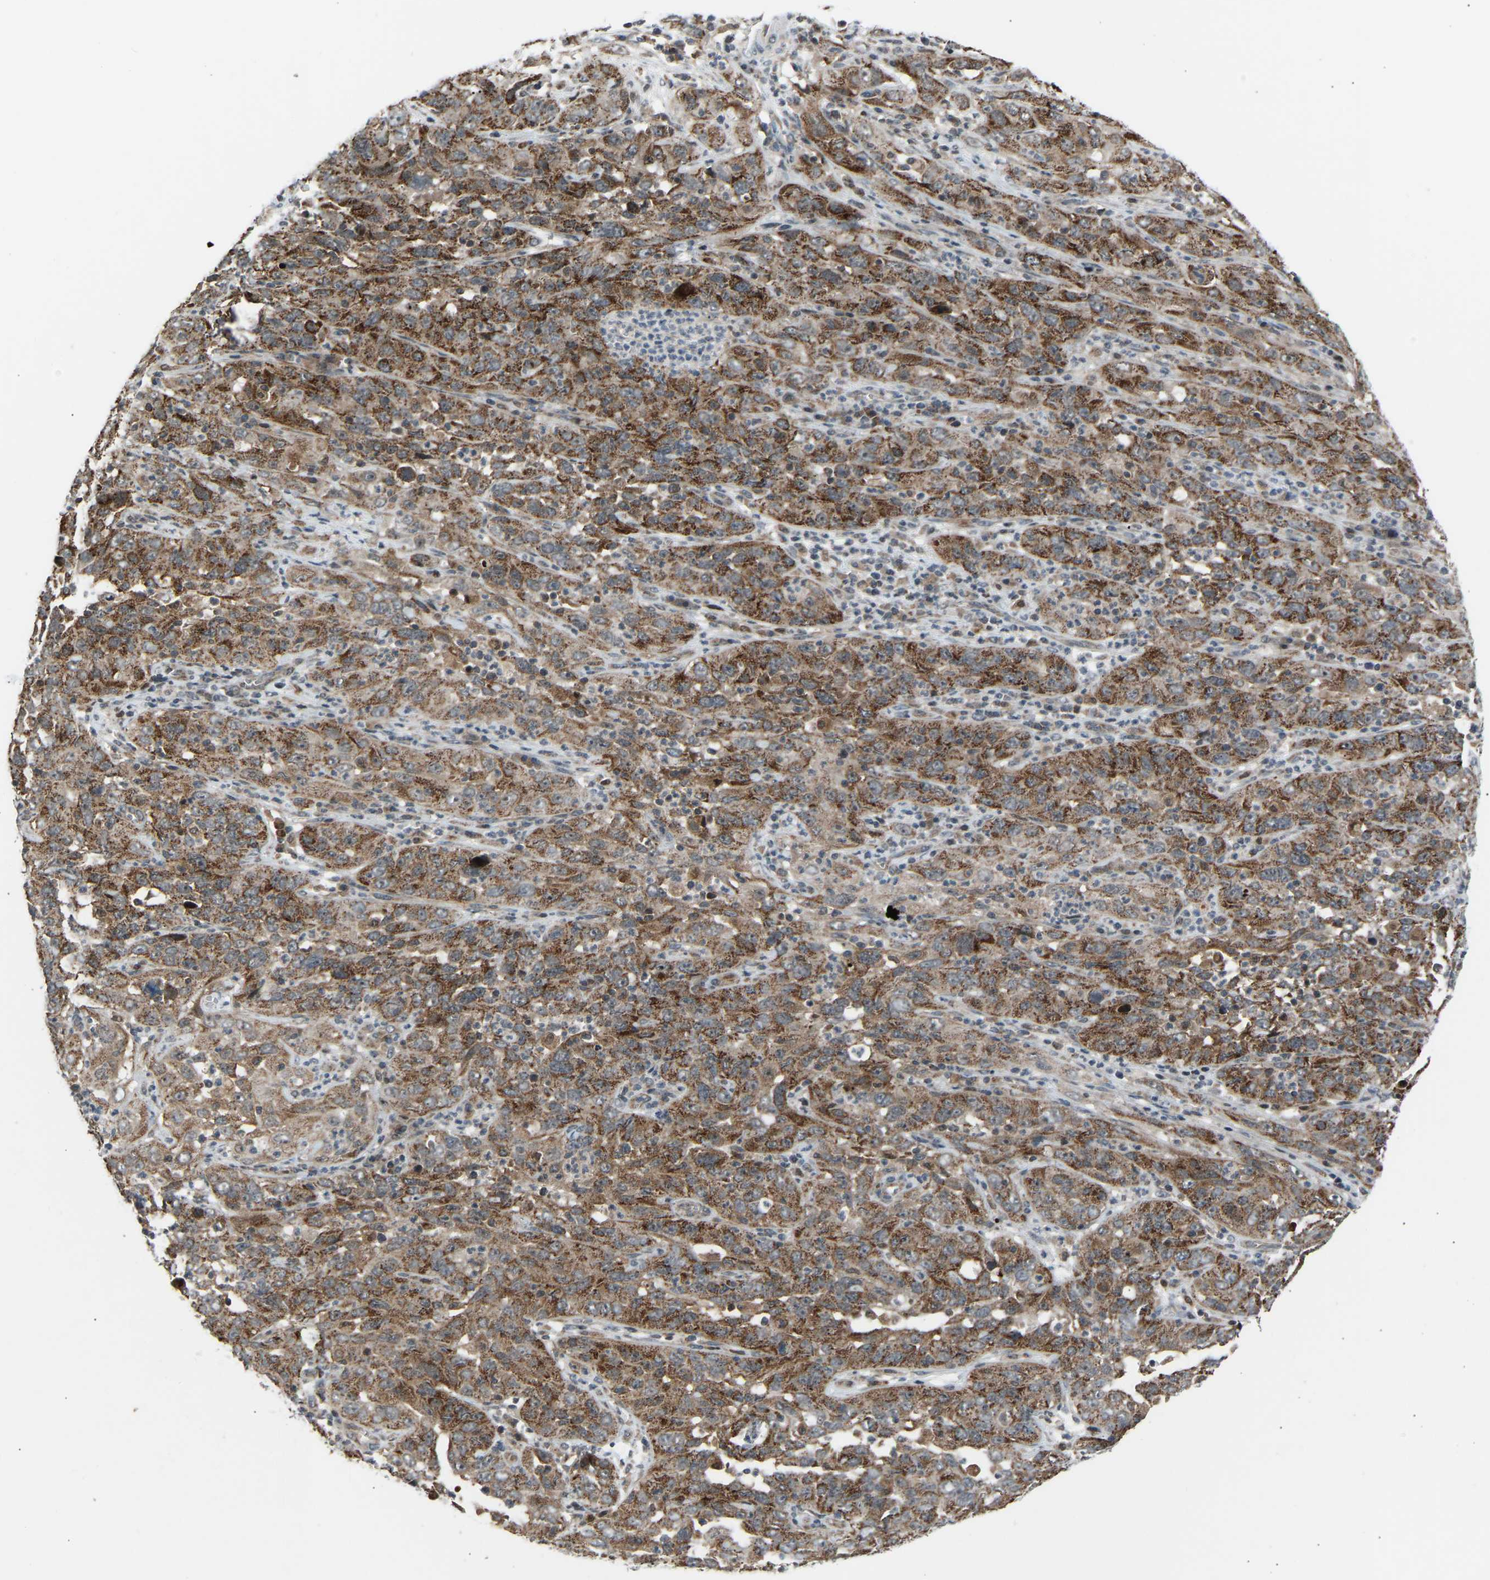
{"staining": {"intensity": "moderate", "quantity": ">75%", "location": "cytoplasmic/membranous"}, "tissue": "cervical cancer", "cell_type": "Tumor cells", "image_type": "cancer", "snomed": [{"axis": "morphology", "description": "Squamous cell carcinoma, NOS"}, {"axis": "topography", "description": "Cervix"}], "caption": "Immunohistochemistry (IHC) of human cervical squamous cell carcinoma displays medium levels of moderate cytoplasmic/membranous staining in about >75% of tumor cells. (DAB IHC with brightfield microscopy, high magnification).", "gene": "SLIRP", "patient": {"sex": "female", "age": 32}}